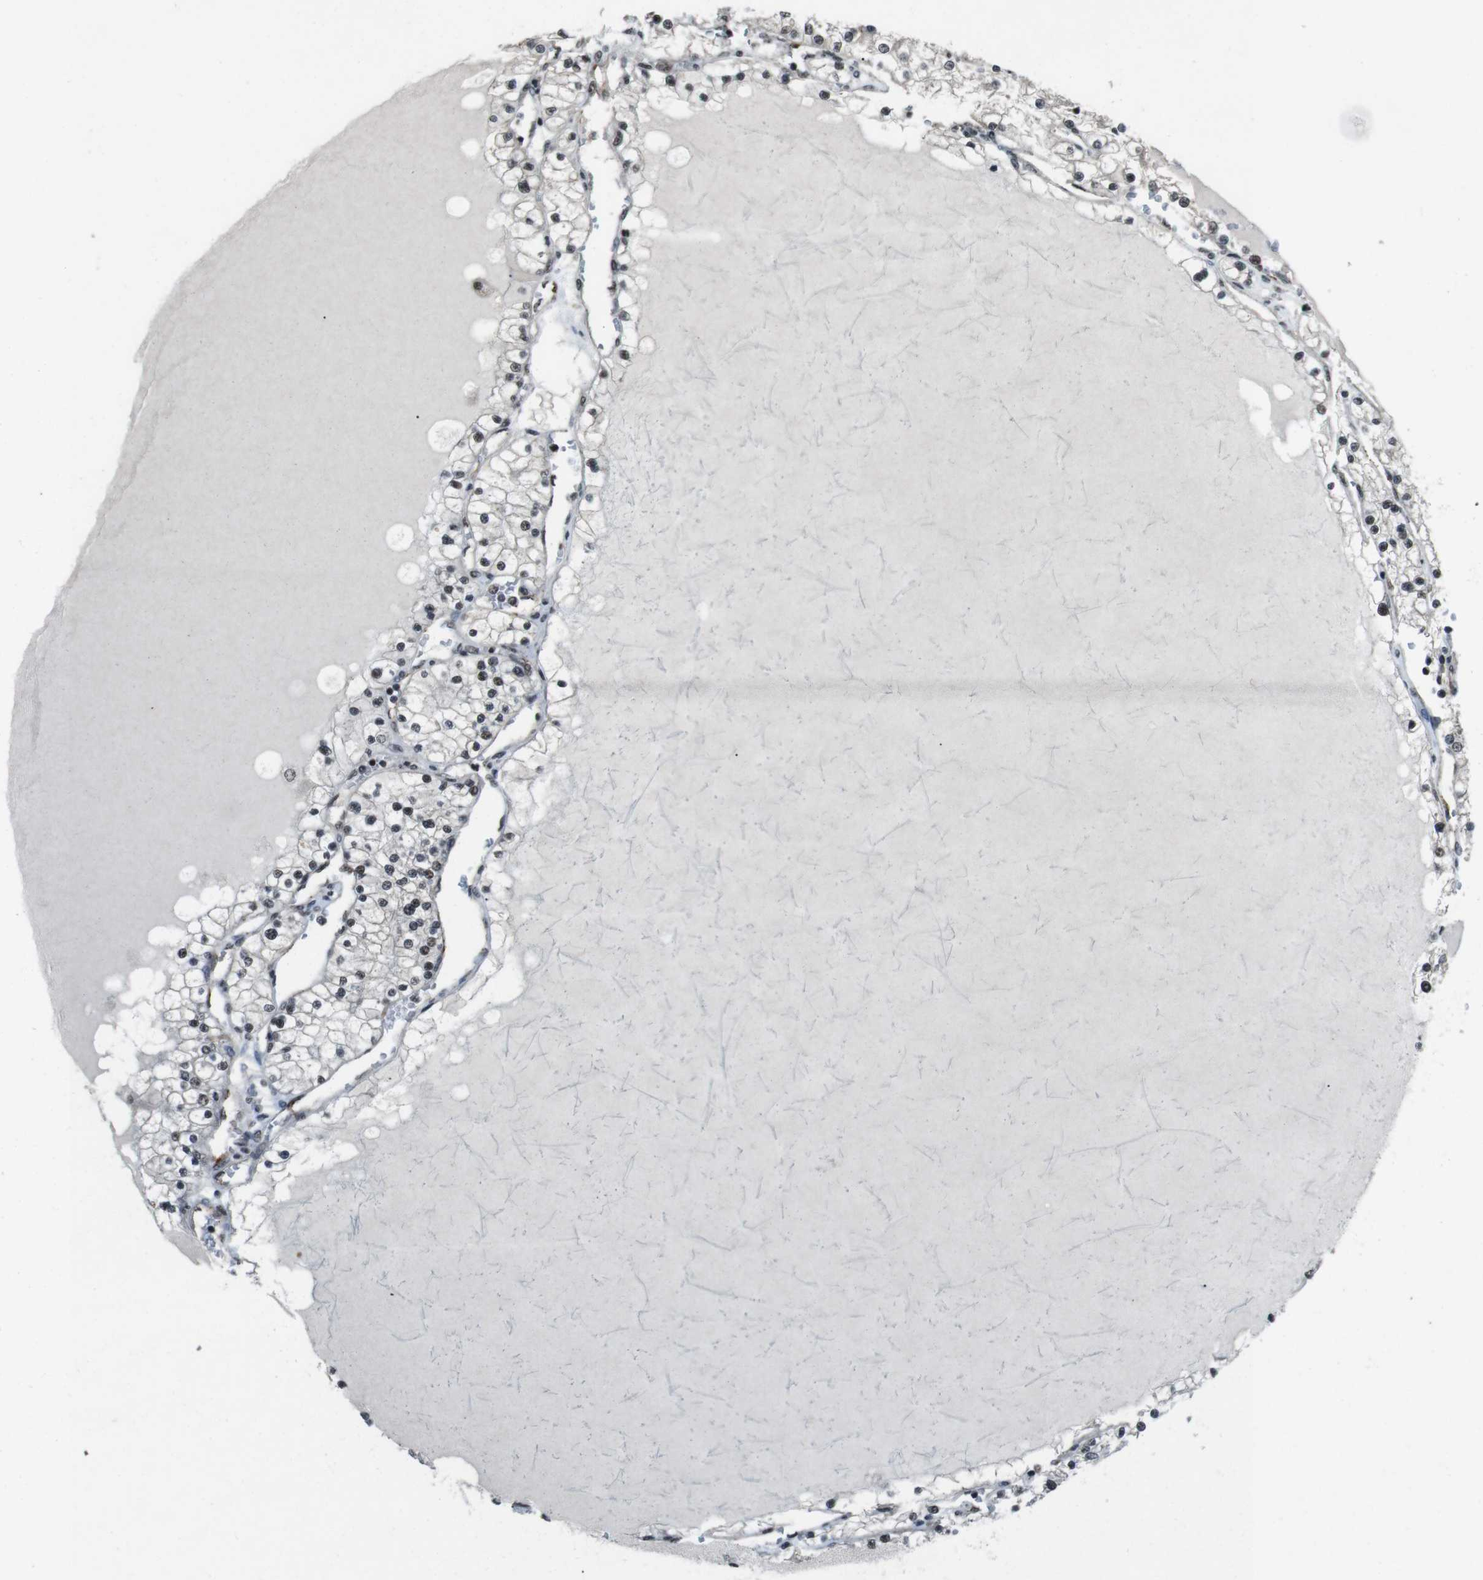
{"staining": {"intensity": "weak", "quantity": "25%-75%", "location": "nuclear"}, "tissue": "renal cancer", "cell_type": "Tumor cells", "image_type": "cancer", "snomed": [{"axis": "morphology", "description": "Adenocarcinoma, NOS"}, {"axis": "topography", "description": "Kidney"}], "caption": "Adenocarcinoma (renal) was stained to show a protein in brown. There is low levels of weak nuclear staining in about 25%-75% of tumor cells. (IHC, brightfield microscopy, high magnification).", "gene": "NR4A2", "patient": {"sex": "male", "age": 68}}